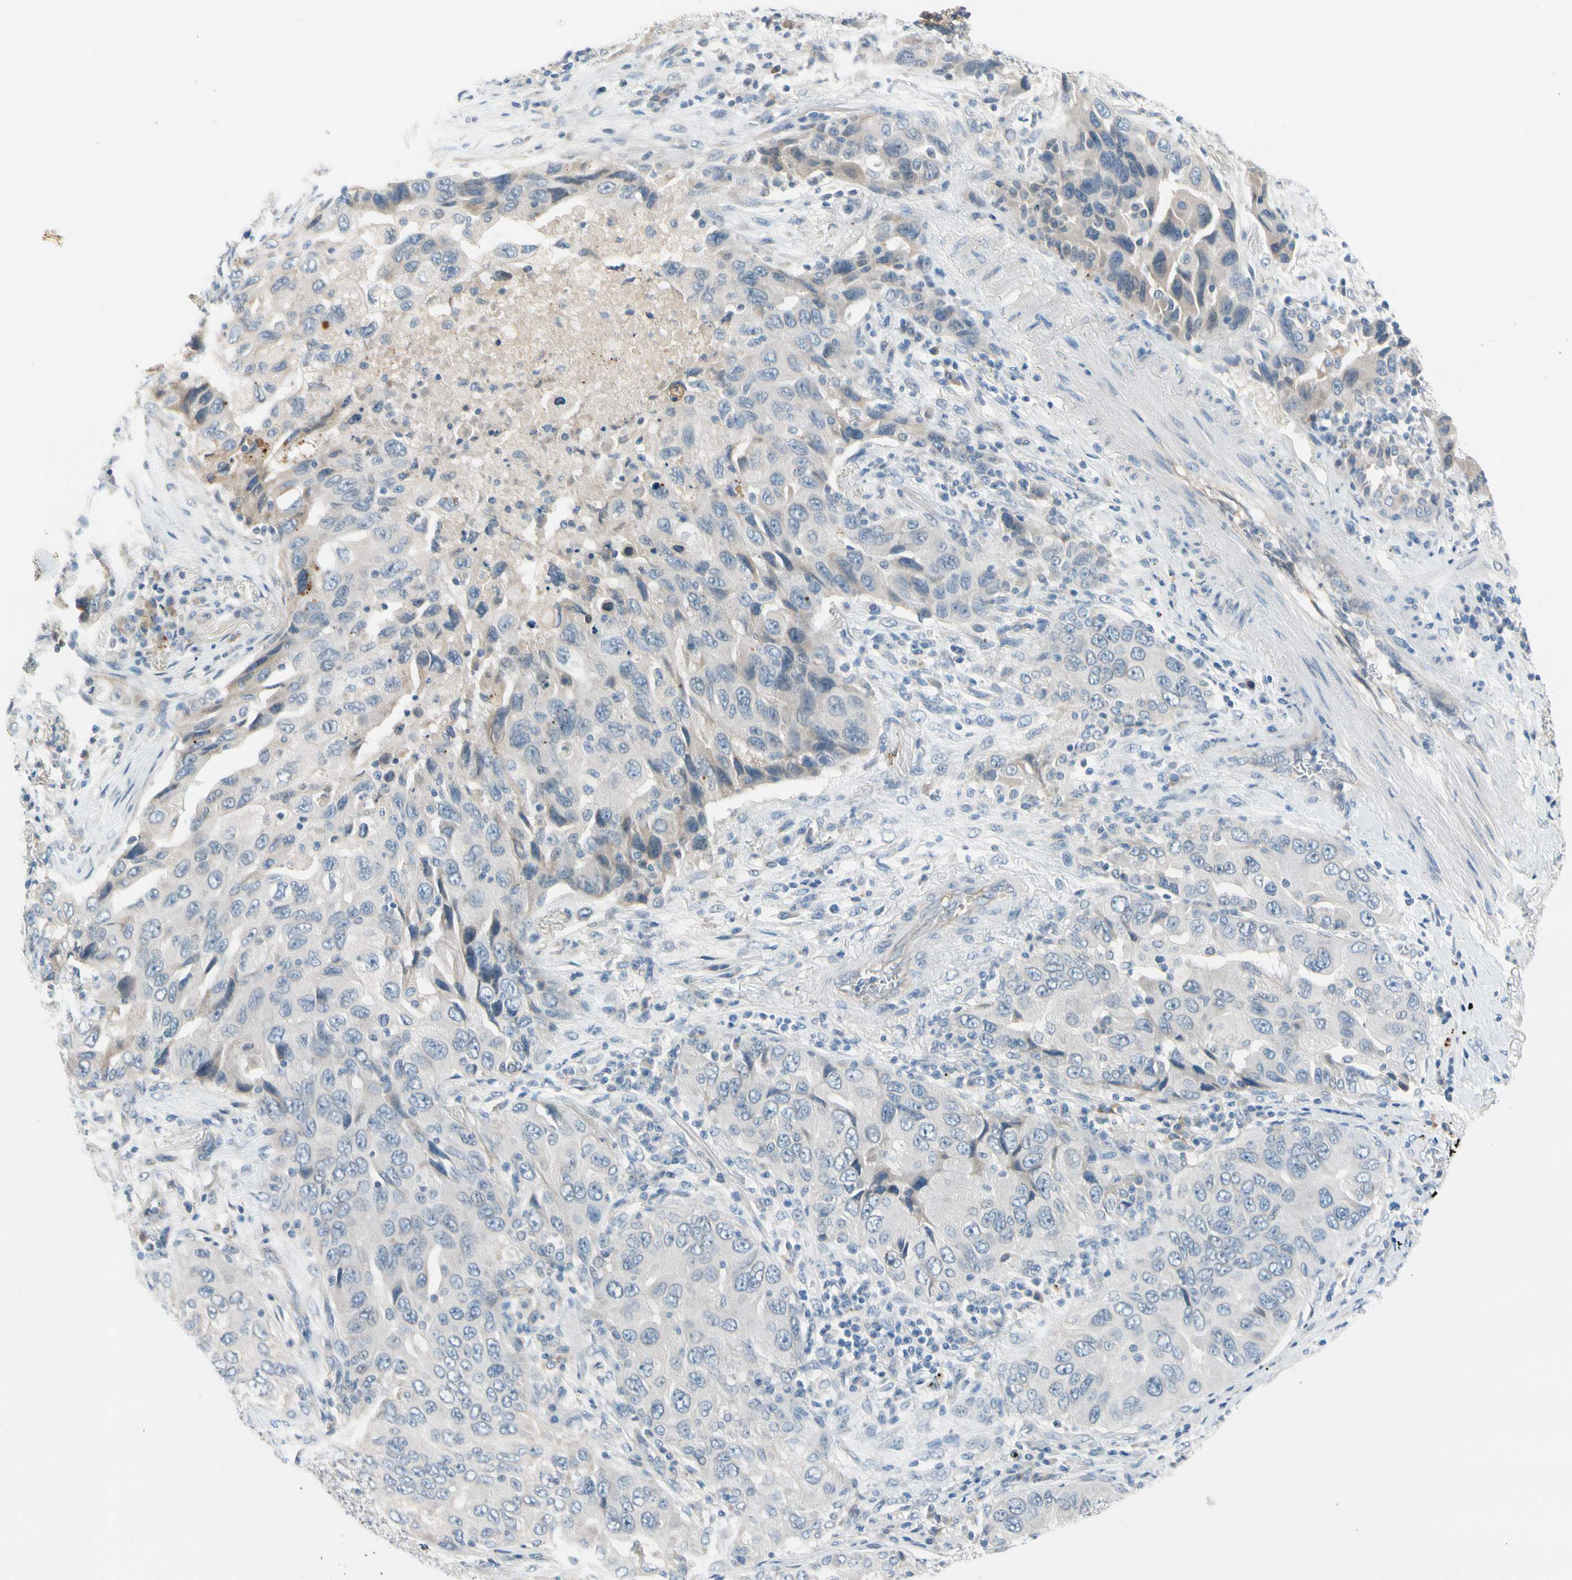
{"staining": {"intensity": "weak", "quantity": "<25%", "location": "cytoplasmic/membranous"}, "tissue": "lung cancer", "cell_type": "Tumor cells", "image_type": "cancer", "snomed": [{"axis": "morphology", "description": "Adenocarcinoma, NOS"}, {"axis": "topography", "description": "Lung"}], "caption": "High magnification brightfield microscopy of lung cancer (adenocarcinoma) stained with DAB (3,3'-diaminobenzidine) (brown) and counterstained with hematoxylin (blue): tumor cells show no significant expression.", "gene": "CNDP1", "patient": {"sex": "female", "age": 65}}